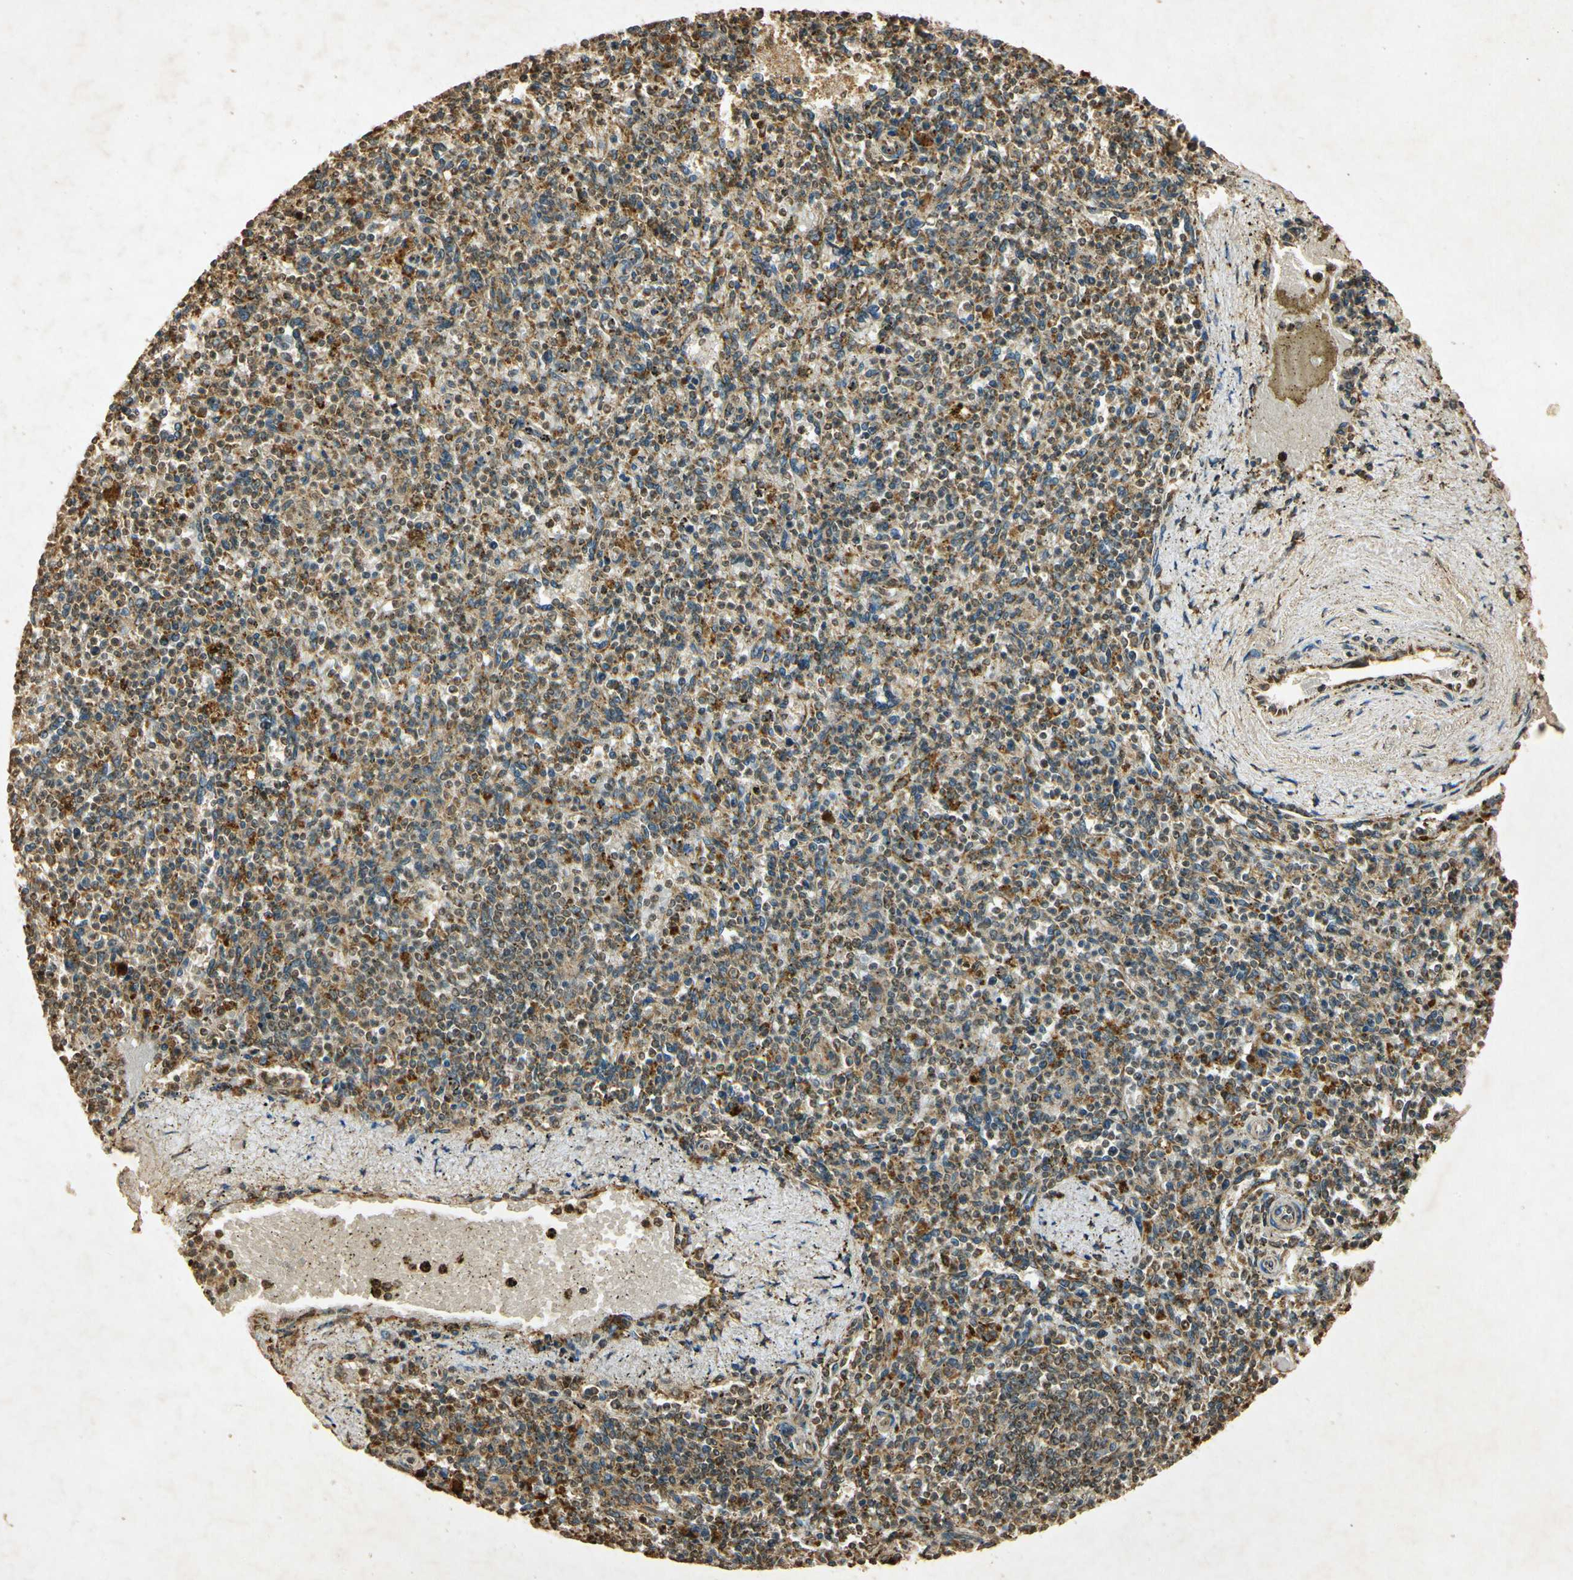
{"staining": {"intensity": "moderate", "quantity": "25%-75%", "location": "cytoplasmic/membranous"}, "tissue": "spleen", "cell_type": "Cells in red pulp", "image_type": "normal", "snomed": [{"axis": "morphology", "description": "Normal tissue, NOS"}, {"axis": "topography", "description": "Spleen"}], "caption": "Spleen stained for a protein demonstrates moderate cytoplasmic/membranous positivity in cells in red pulp. (brown staining indicates protein expression, while blue staining denotes nuclei).", "gene": "PRDX3", "patient": {"sex": "male", "age": 72}}